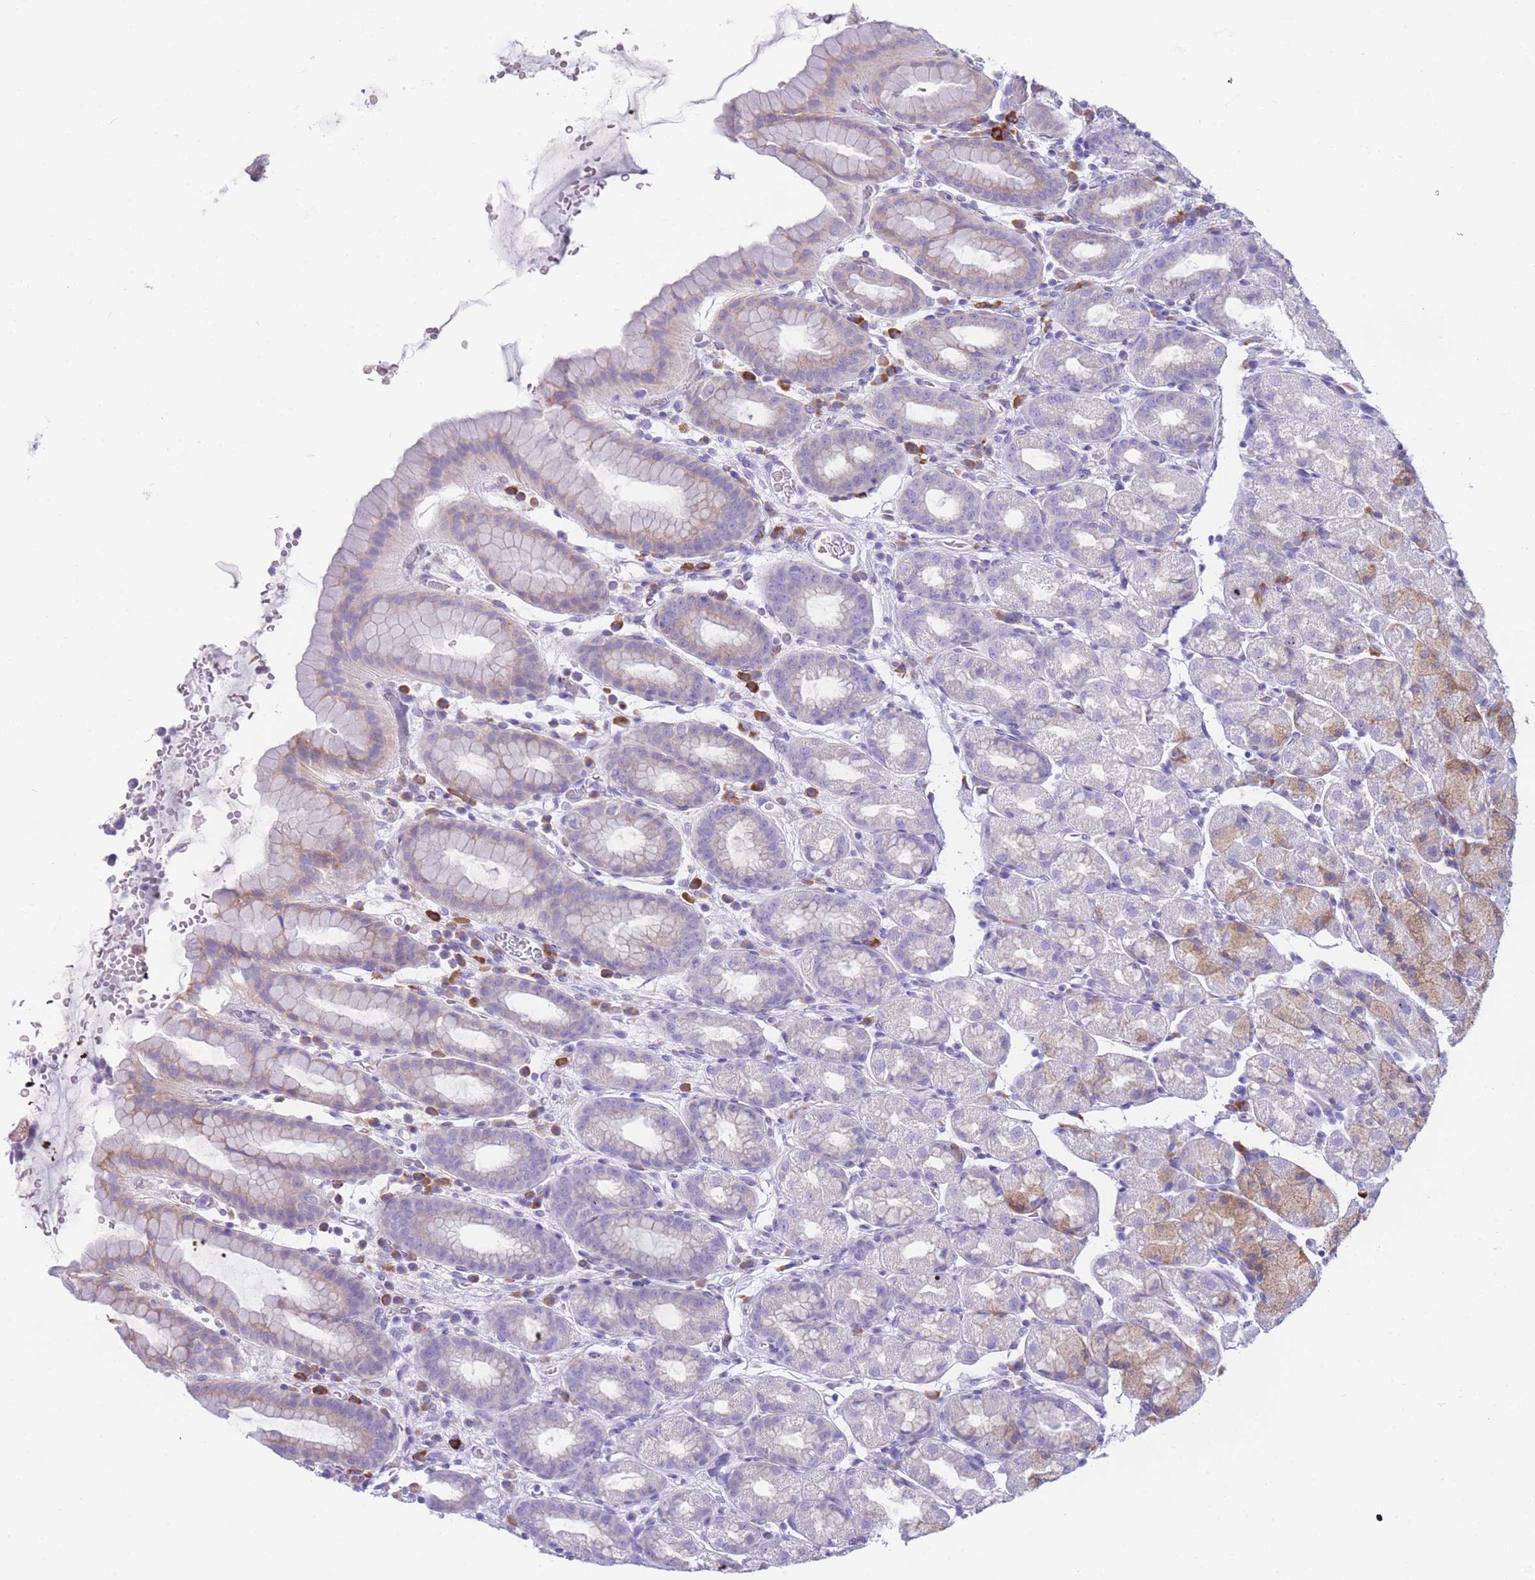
{"staining": {"intensity": "moderate", "quantity": "<25%", "location": "cytoplasmic/membranous"}, "tissue": "stomach", "cell_type": "Glandular cells", "image_type": "normal", "snomed": [{"axis": "morphology", "description": "Normal tissue, NOS"}, {"axis": "topography", "description": "Stomach, upper"}, {"axis": "topography", "description": "Stomach, lower"}, {"axis": "topography", "description": "Small intestine"}], "caption": "Immunohistochemical staining of benign human stomach displays <25% levels of moderate cytoplasmic/membranous protein expression in about <25% of glandular cells. (DAB (3,3'-diaminobenzidine) IHC with brightfield microscopy, high magnification).", "gene": "XKR8", "patient": {"sex": "male", "age": 68}}